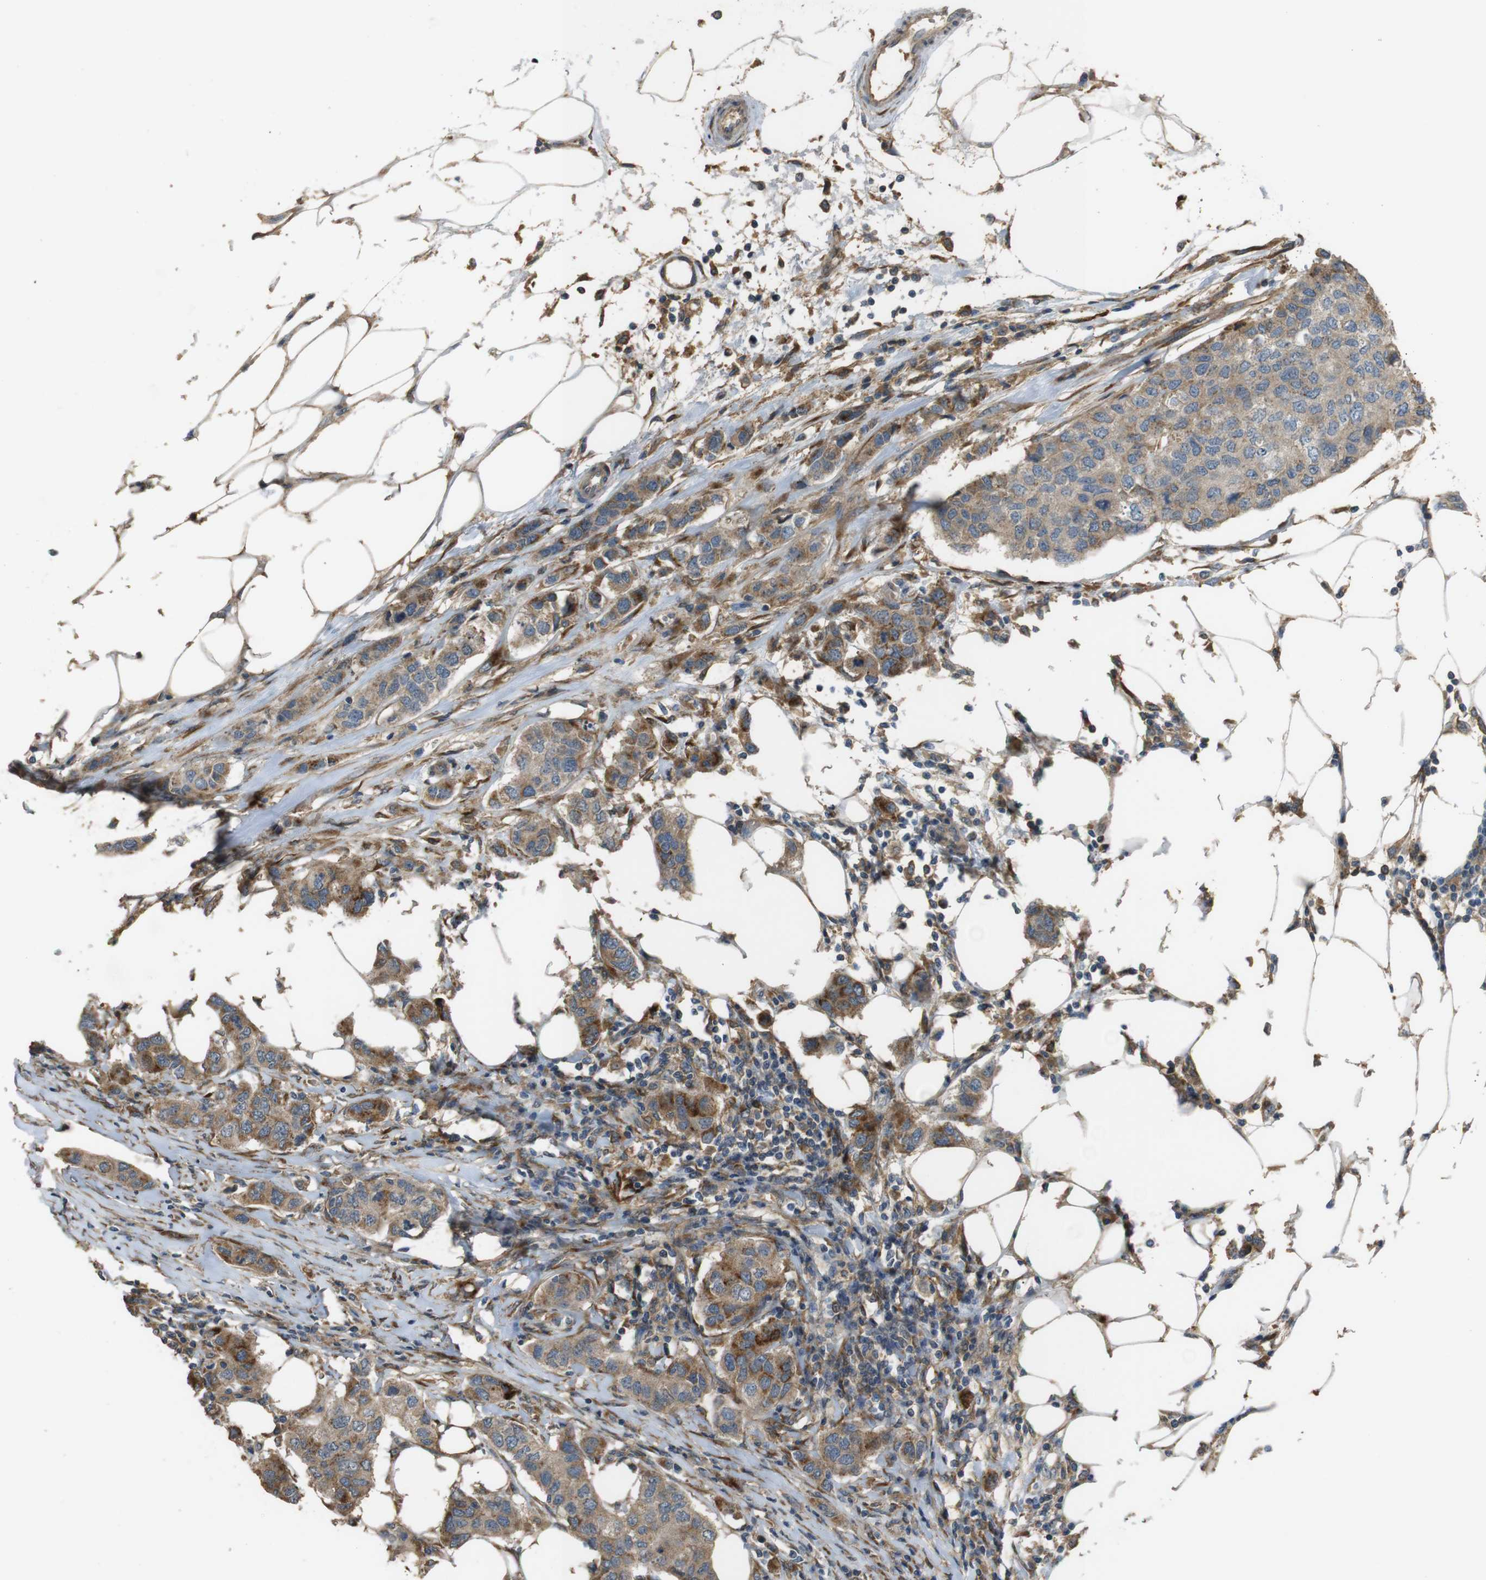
{"staining": {"intensity": "moderate", "quantity": ">75%", "location": "cytoplasmic/membranous"}, "tissue": "breast cancer", "cell_type": "Tumor cells", "image_type": "cancer", "snomed": [{"axis": "morphology", "description": "Duct carcinoma"}, {"axis": "topography", "description": "Breast"}], "caption": "Brown immunohistochemical staining in human intraductal carcinoma (breast) exhibits moderate cytoplasmic/membranous positivity in approximately >75% of tumor cells.", "gene": "ARHGAP24", "patient": {"sex": "female", "age": 50}}